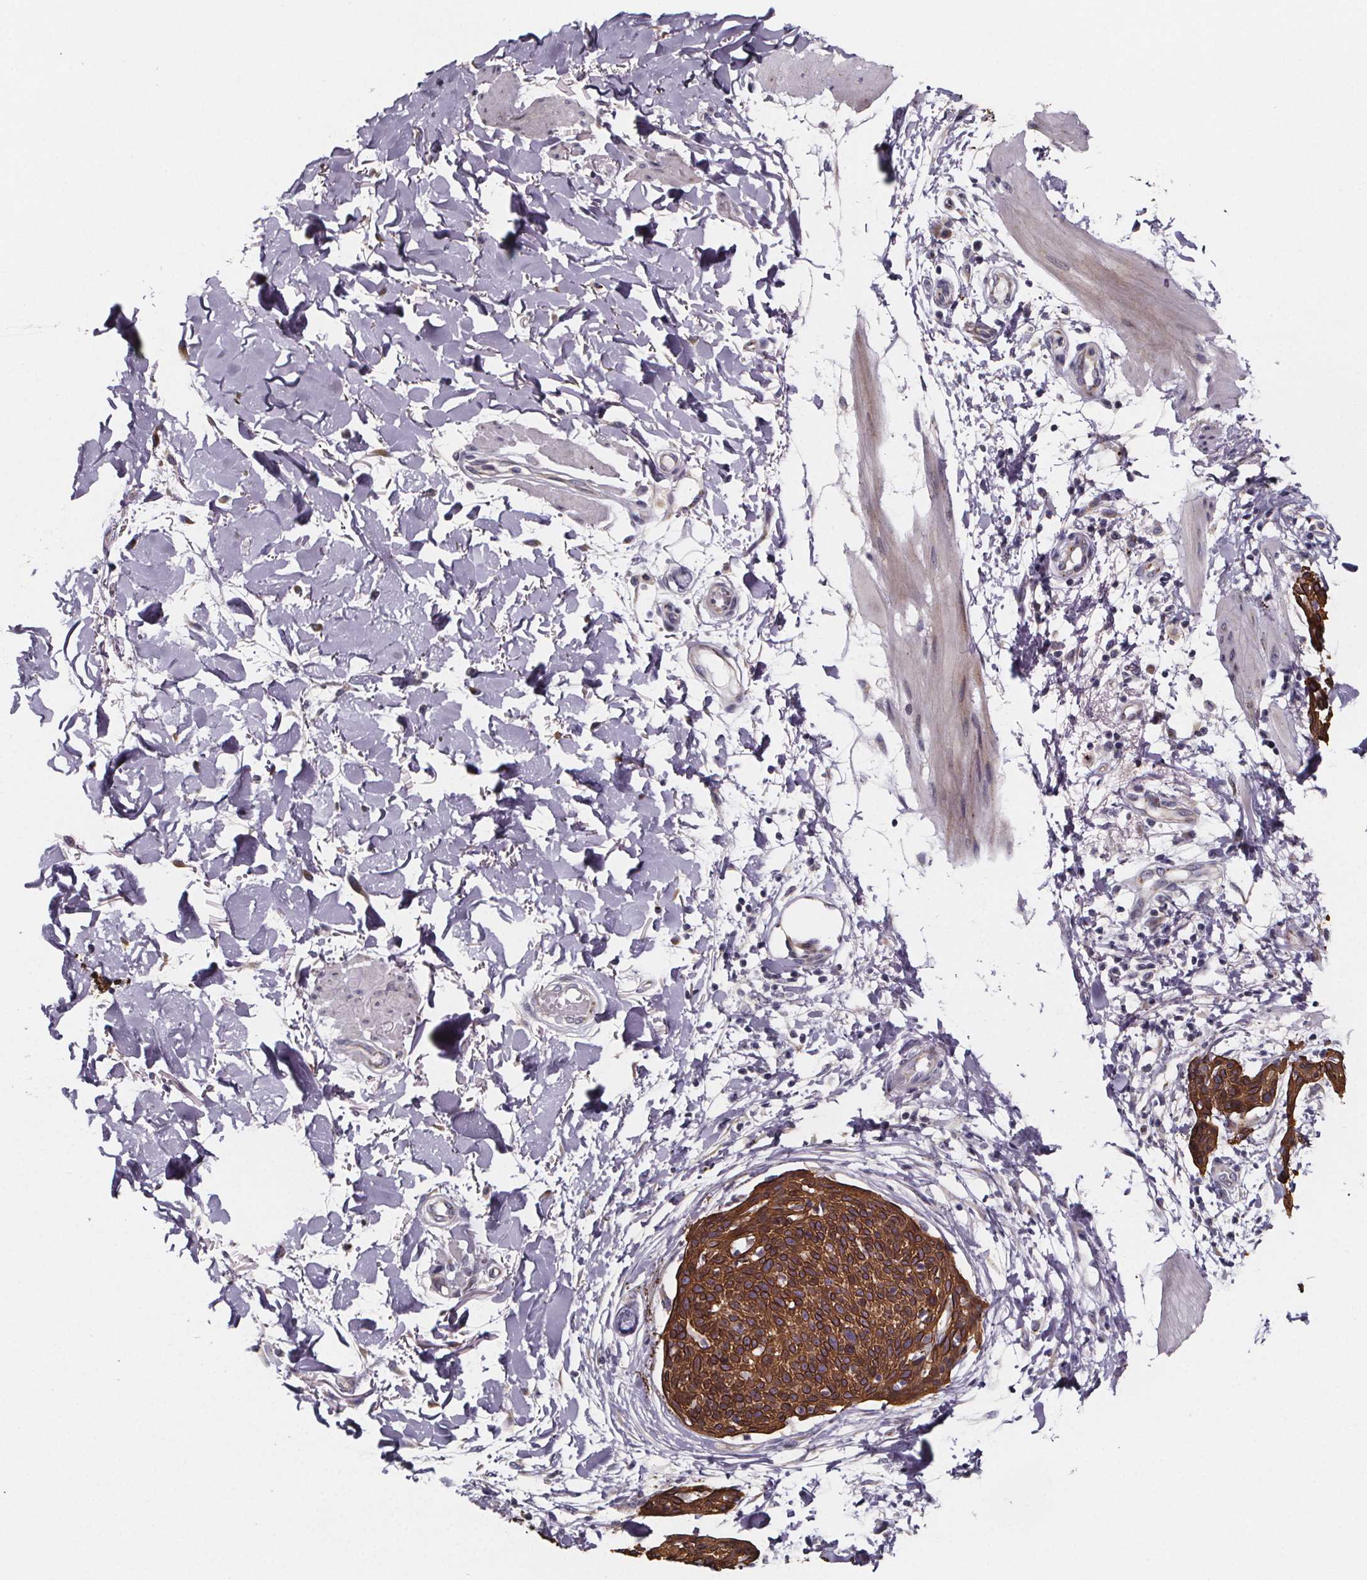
{"staining": {"intensity": "strong", "quantity": ">75%", "location": "cytoplasmic/membranous"}, "tissue": "skin cancer", "cell_type": "Tumor cells", "image_type": "cancer", "snomed": [{"axis": "morphology", "description": "Squamous cell carcinoma, NOS"}, {"axis": "topography", "description": "Skin"}, {"axis": "topography", "description": "Vulva"}], "caption": "Squamous cell carcinoma (skin) stained for a protein shows strong cytoplasmic/membranous positivity in tumor cells.", "gene": "NDST1", "patient": {"sex": "female", "age": 75}}